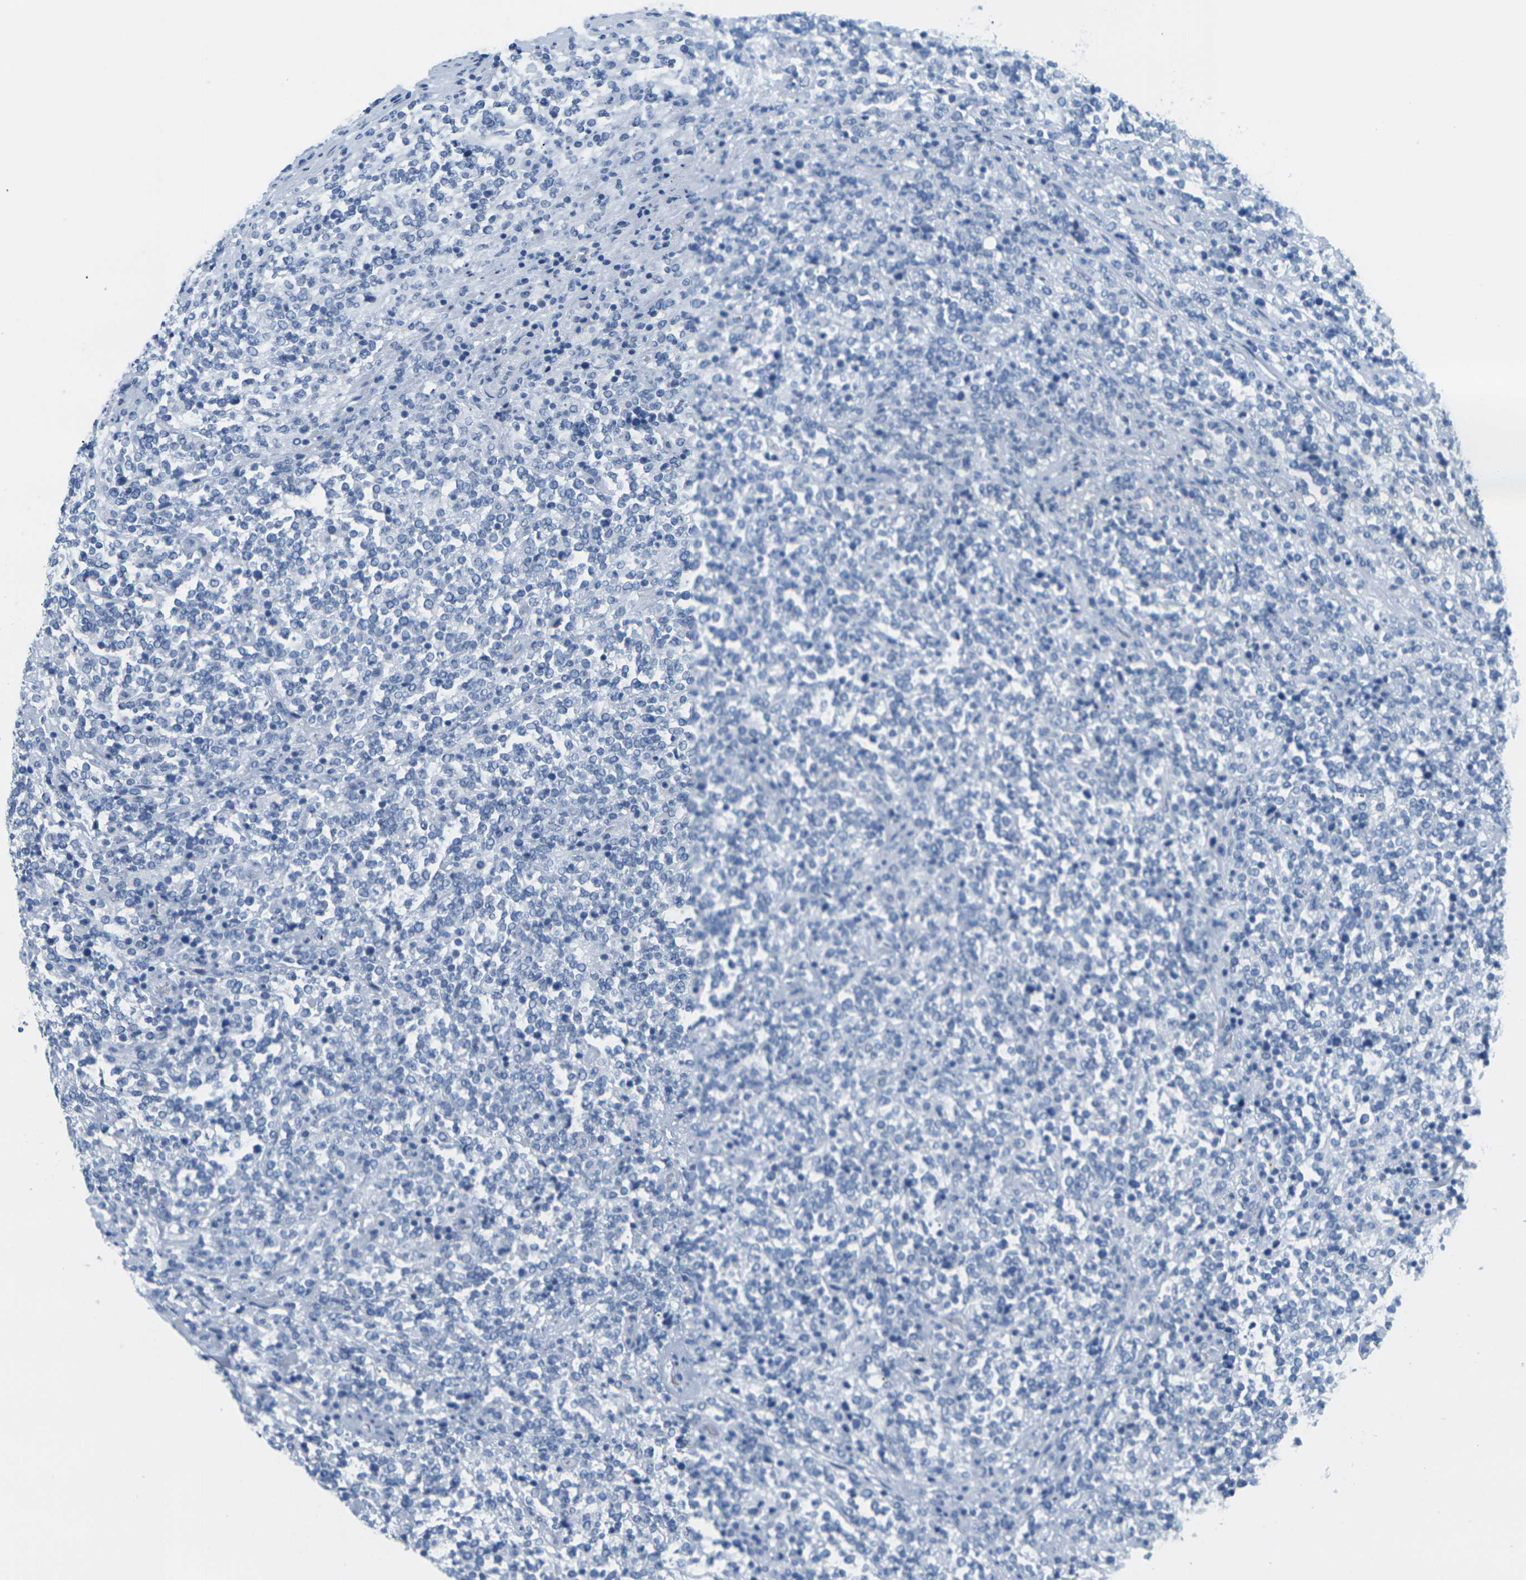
{"staining": {"intensity": "negative", "quantity": "none", "location": "none"}, "tissue": "lymphoma", "cell_type": "Tumor cells", "image_type": "cancer", "snomed": [{"axis": "morphology", "description": "Malignant lymphoma, non-Hodgkin's type, High grade"}, {"axis": "topography", "description": "Soft tissue"}], "caption": "Immunohistochemical staining of high-grade malignant lymphoma, non-Hodgkin's type displays no significant positivity in tumor cells.", "gene": "CTAG1A", "patient": {"sex": "male", "age": 18}}